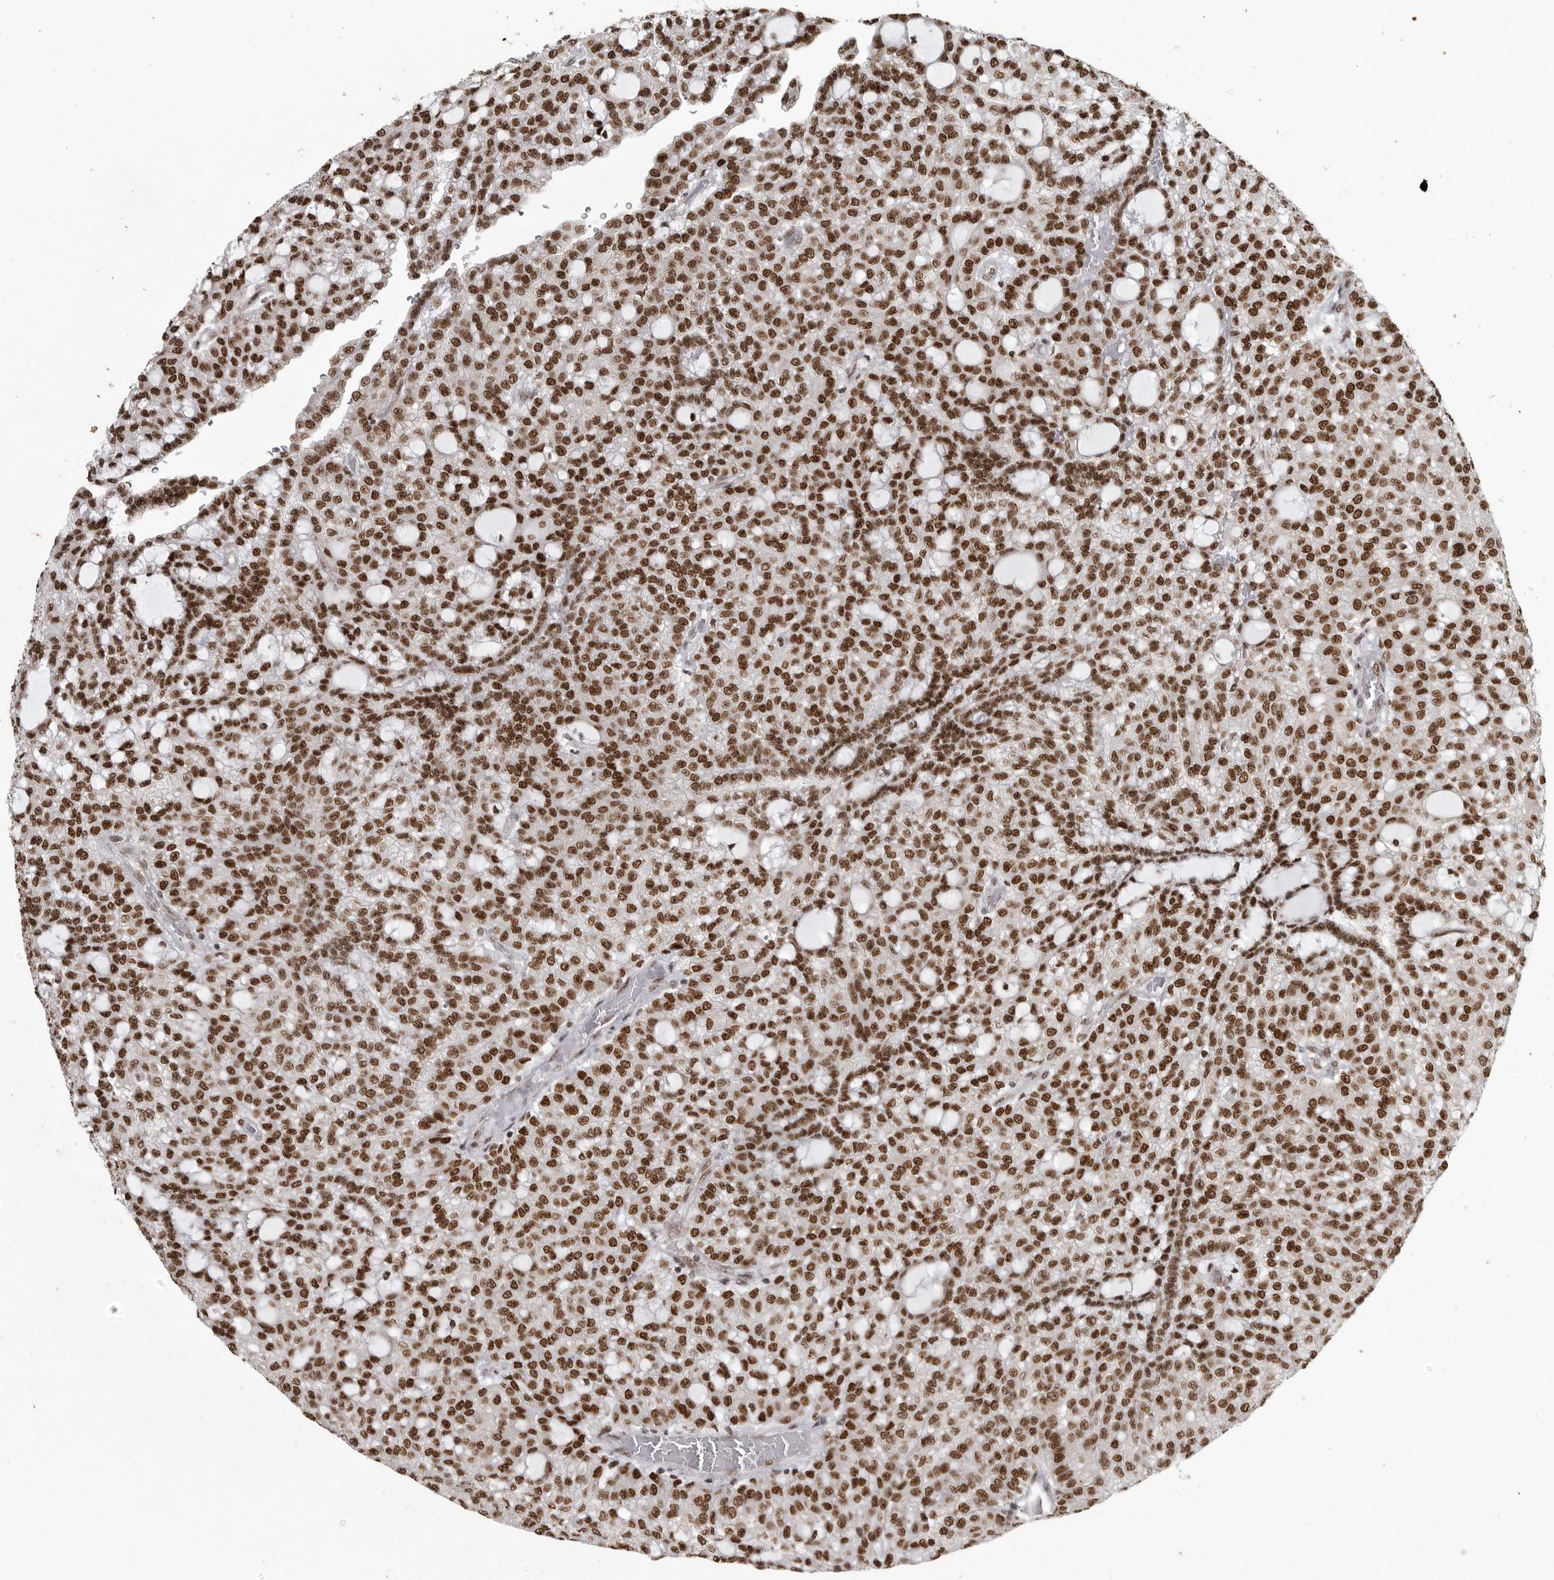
{"staining": {"intensity": "strong", "quantity": ">75%", "location": "nuclear"}, "tissue": "renal cancer", "cell_type": "Tumor cells", "image_type": "cancer", "snomed": [{"axis": "morphology", "description": "Adenocarcinoma, NOS"}, {"axis": "topography", "description": "Kidney"}], "caption": "Brown immunohistochemical staining in human renal cancer demonstrates strong nuclear expression in approximately >75% of tumor cells.", "gene": "YAF2", "patient": {"sex": "male", "age": 63}}